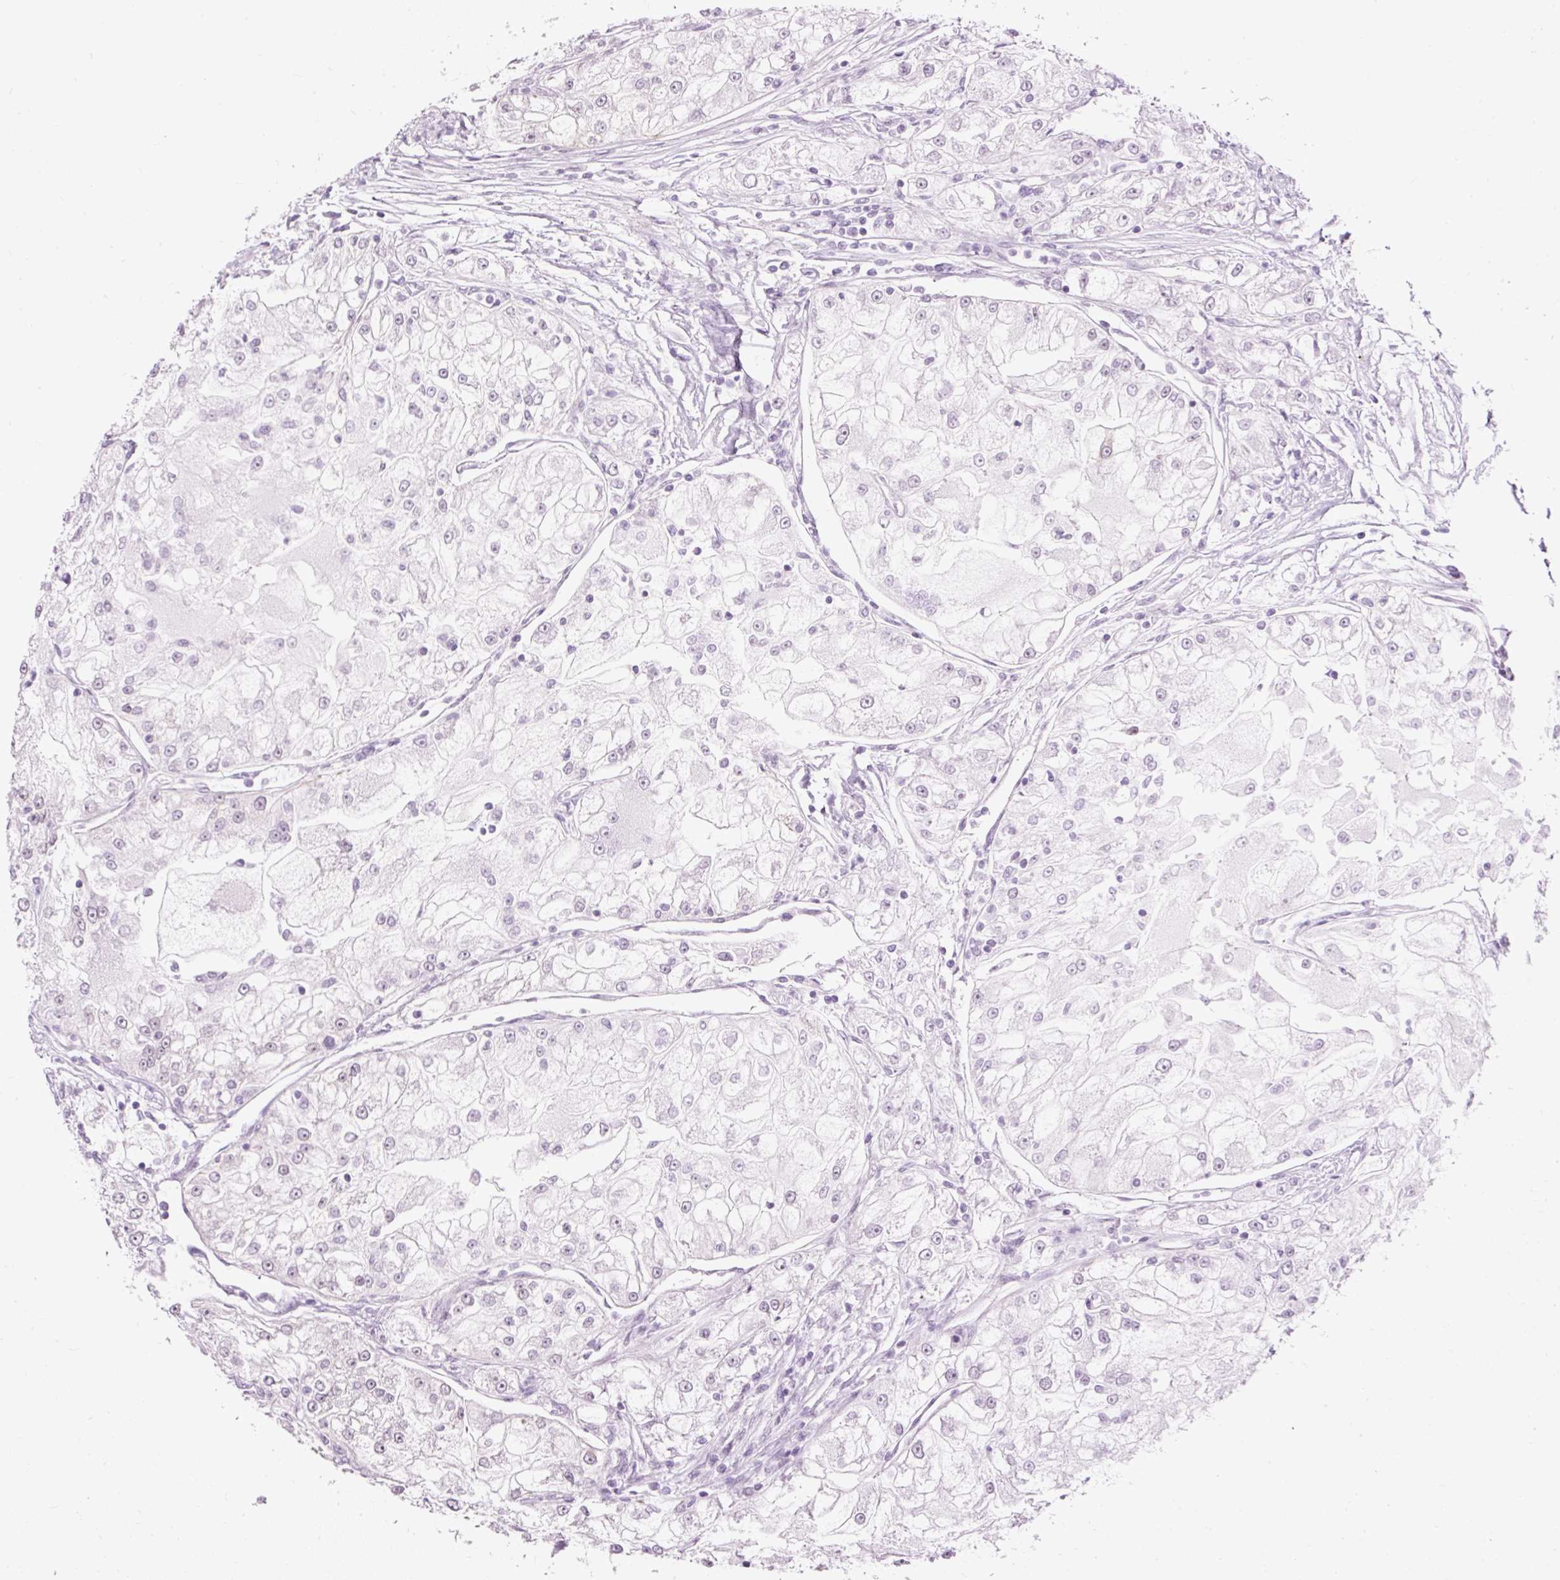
{"staining": {"intensity": "weak", "quantity": "<25%", "location": "nuclear"}, "tissue": "renal cancer", "cell_type": "Tumor cells", "image_type": "cancer", "snomed": [{"axis": "morphology", "description": "Adenocarcinoma, NOS"}, {"axis": "topography", "description": "Kidney"}], "caption": "Image shows no protein expression in tumor cells of renal adenocarcinoma tissue.", "gene": "PDE6B", "patient": {"sex": "female", "age": 72}}